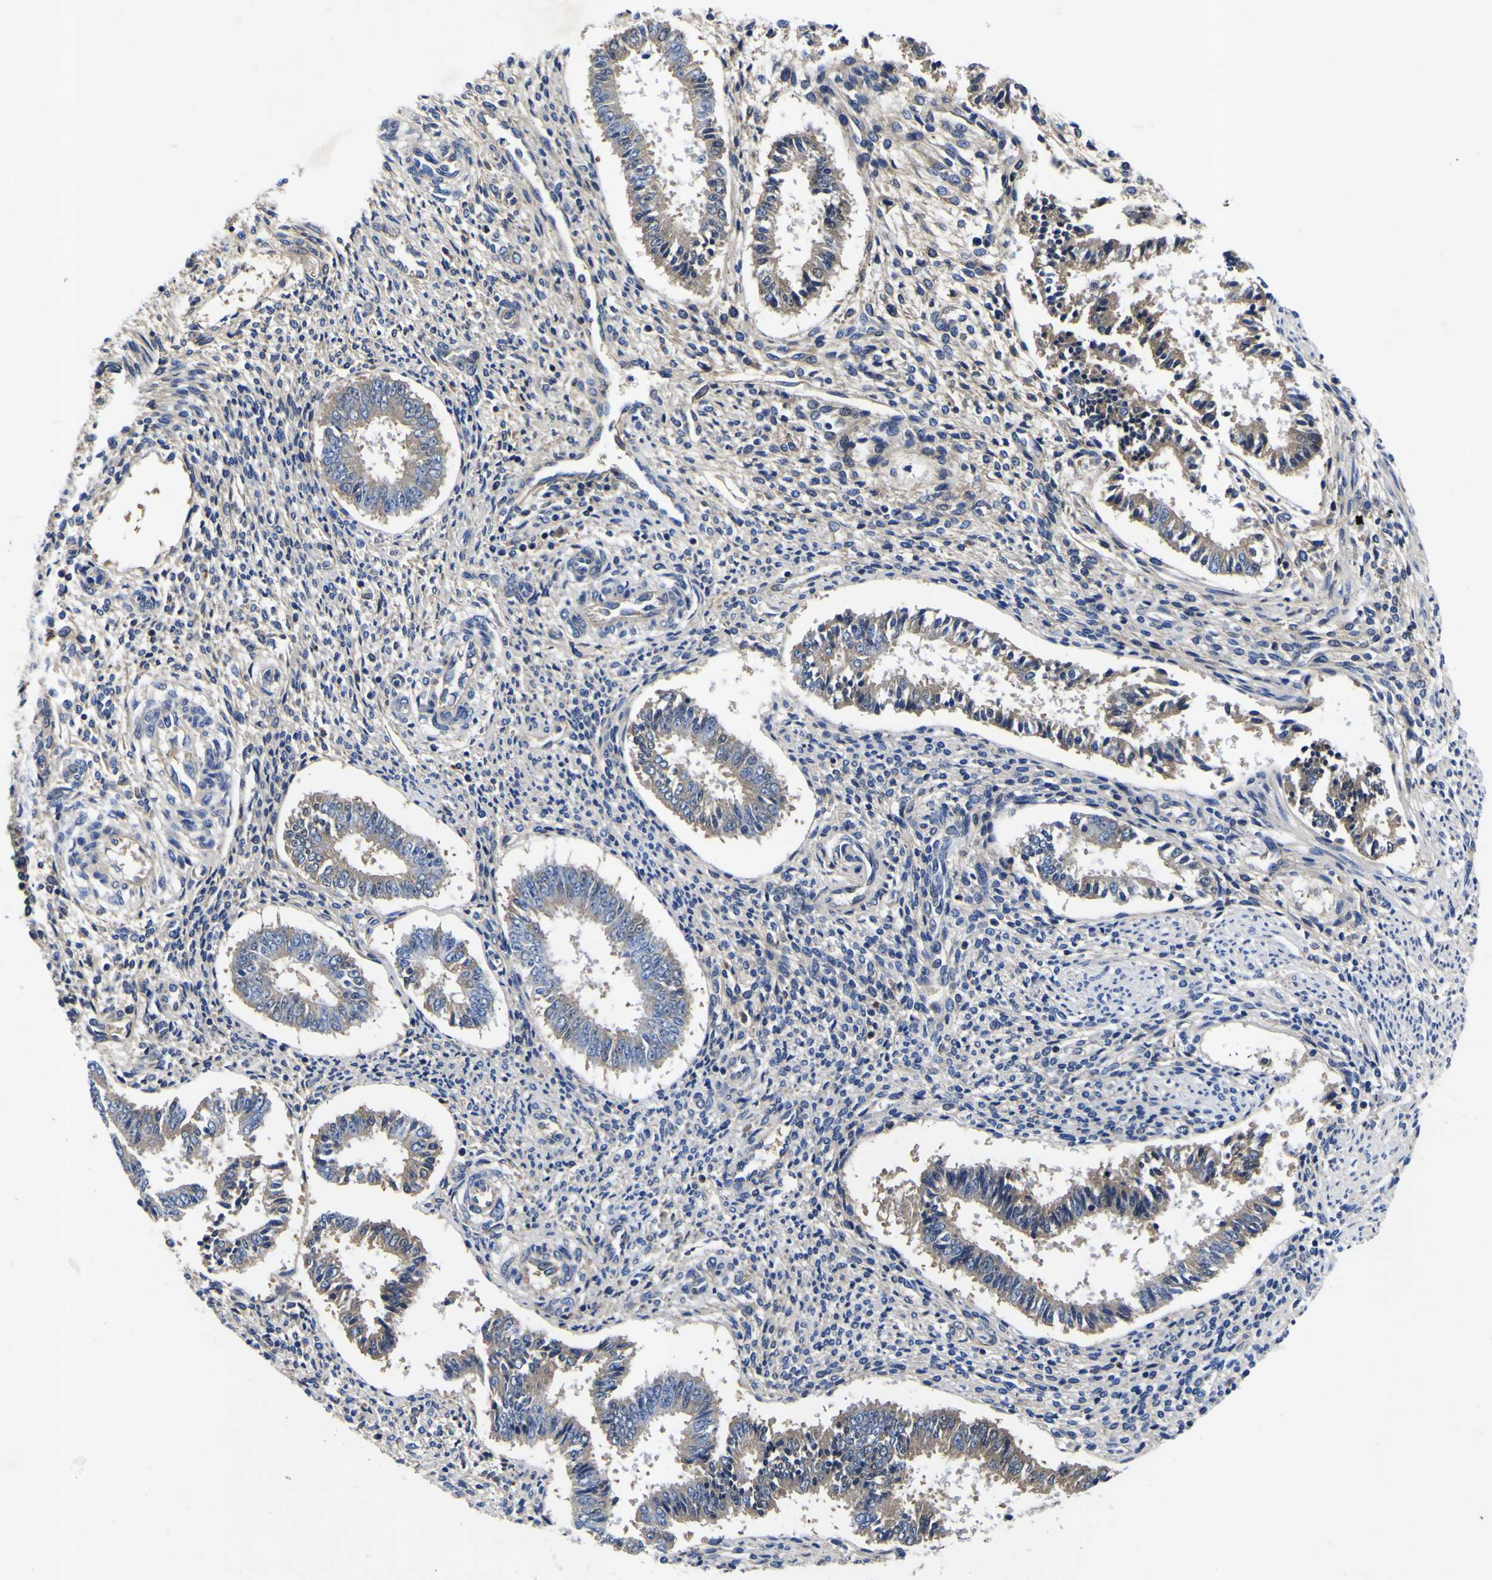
{"staining": {"intensity": "negative", "quantity": "none", "location": "none"}, "tissue": "endometrium", "cell_type": "Cells in endometrial stroma", "image_type": "normal", "snomed": [{"axis": "morphology", "description": "Normal tissue, NOS"}, {"axis": "topography", "description": "Endometrium"}], "caption": "Image shows no protein expression in cells in endometrial stroma of normal endometrium. (Stains: DAB immunohistochemistry (IHC) with hematoxylin counter stain, Microscopy: brightfield microscopy at high magnification).", "gene": "VASN", "patient": {"sex": "female", "age": 35}}